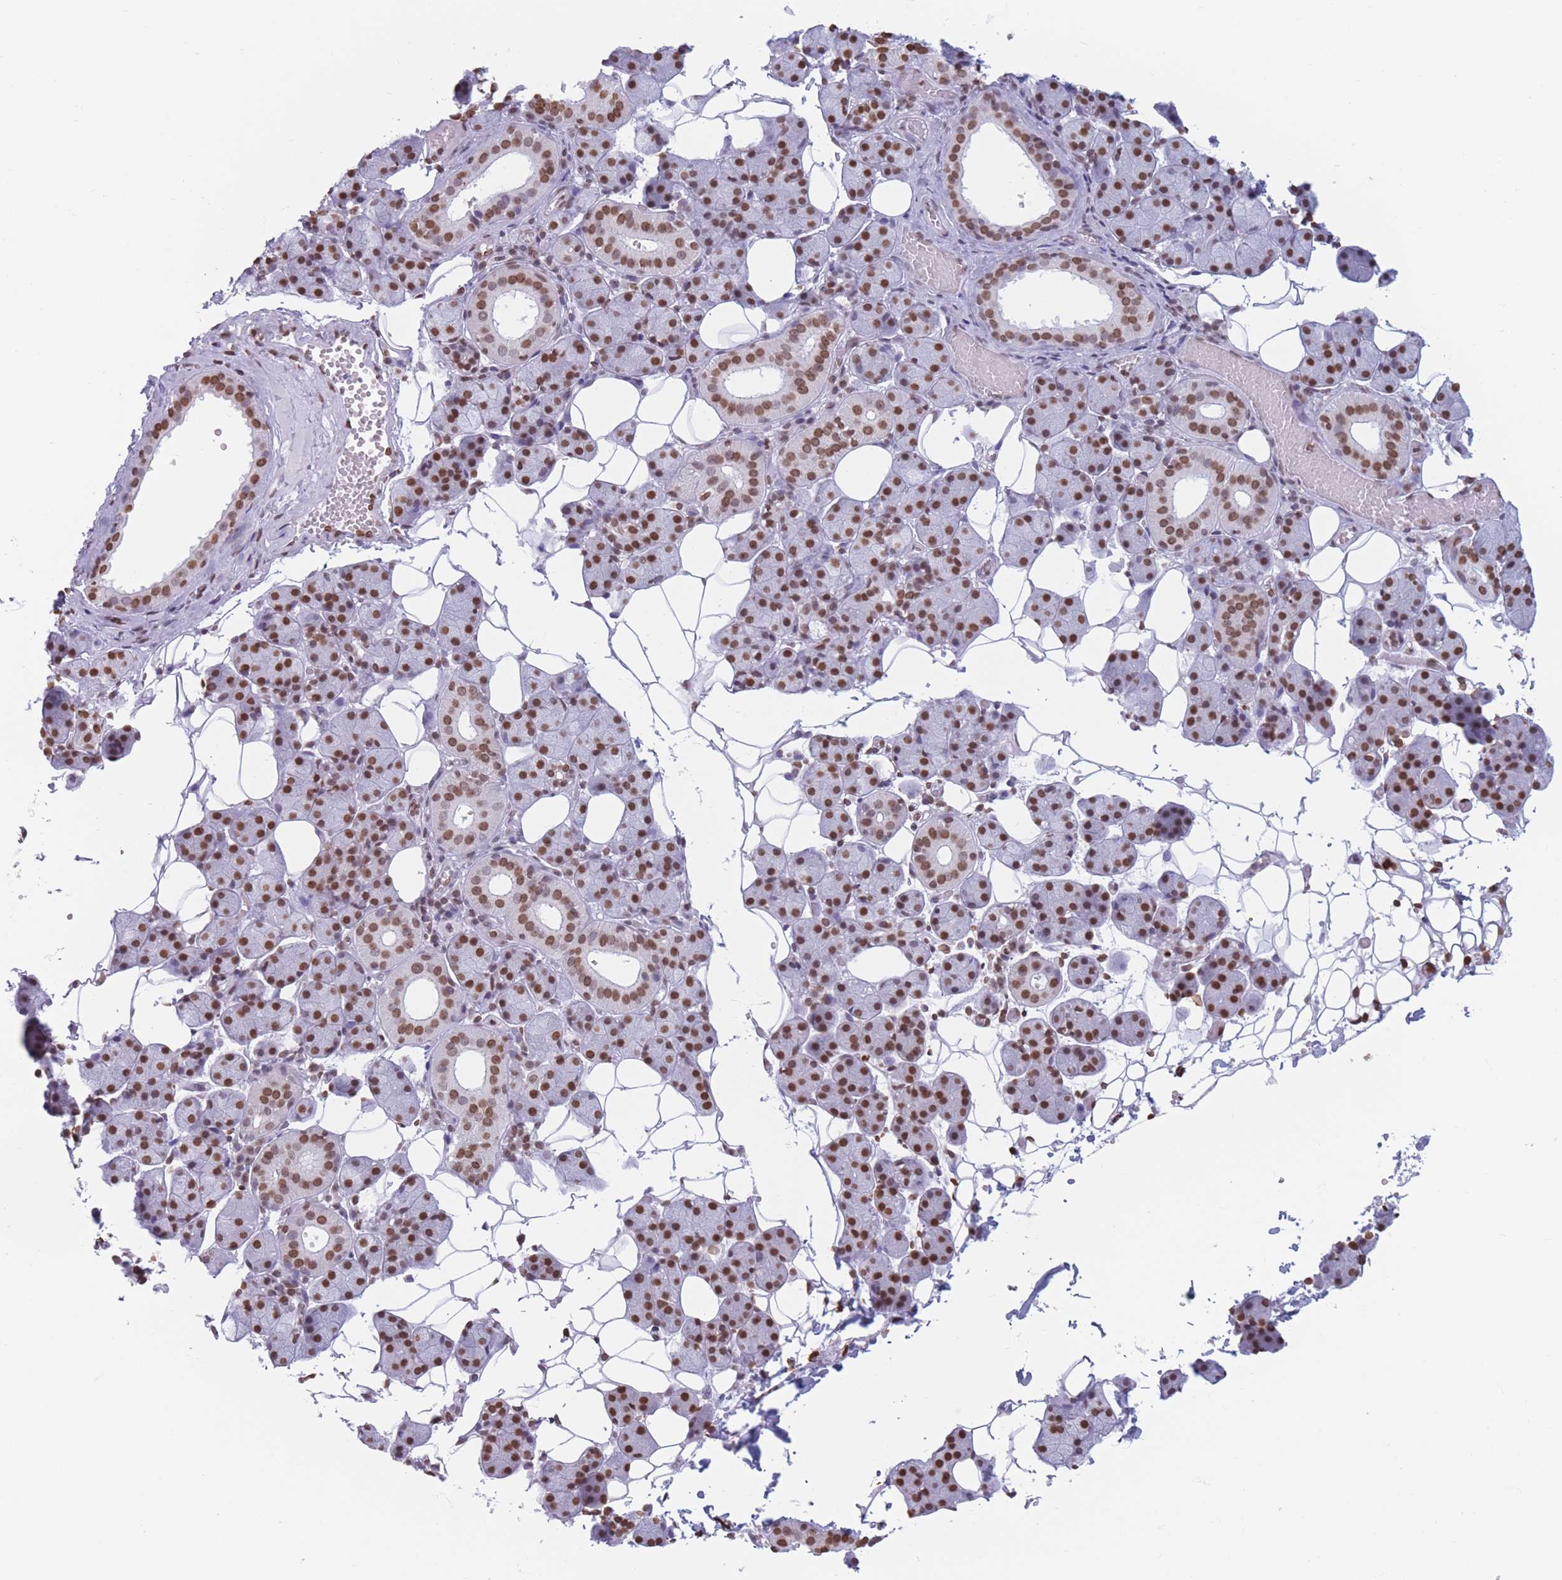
{"staining": {"intensity": "moderate", "quantity": ">75%", "location": "nuclear"}, "tissue": "salivary gland", "cell_type": "Glandular cells", "image_type": "normal", "snomed": [{"axis": "morphology", "description": "Normal tissue, NOS"}, {"axis": "topography", "description": "Salivary gland"}], "caption": "Immunohistochemical staining of normal salivary gland reveals >75% levels of moderate nuclear protein staining in about >75% of glandular cells.", "gene": "RYK", "patient": {"sex": "female", "age": 33}}